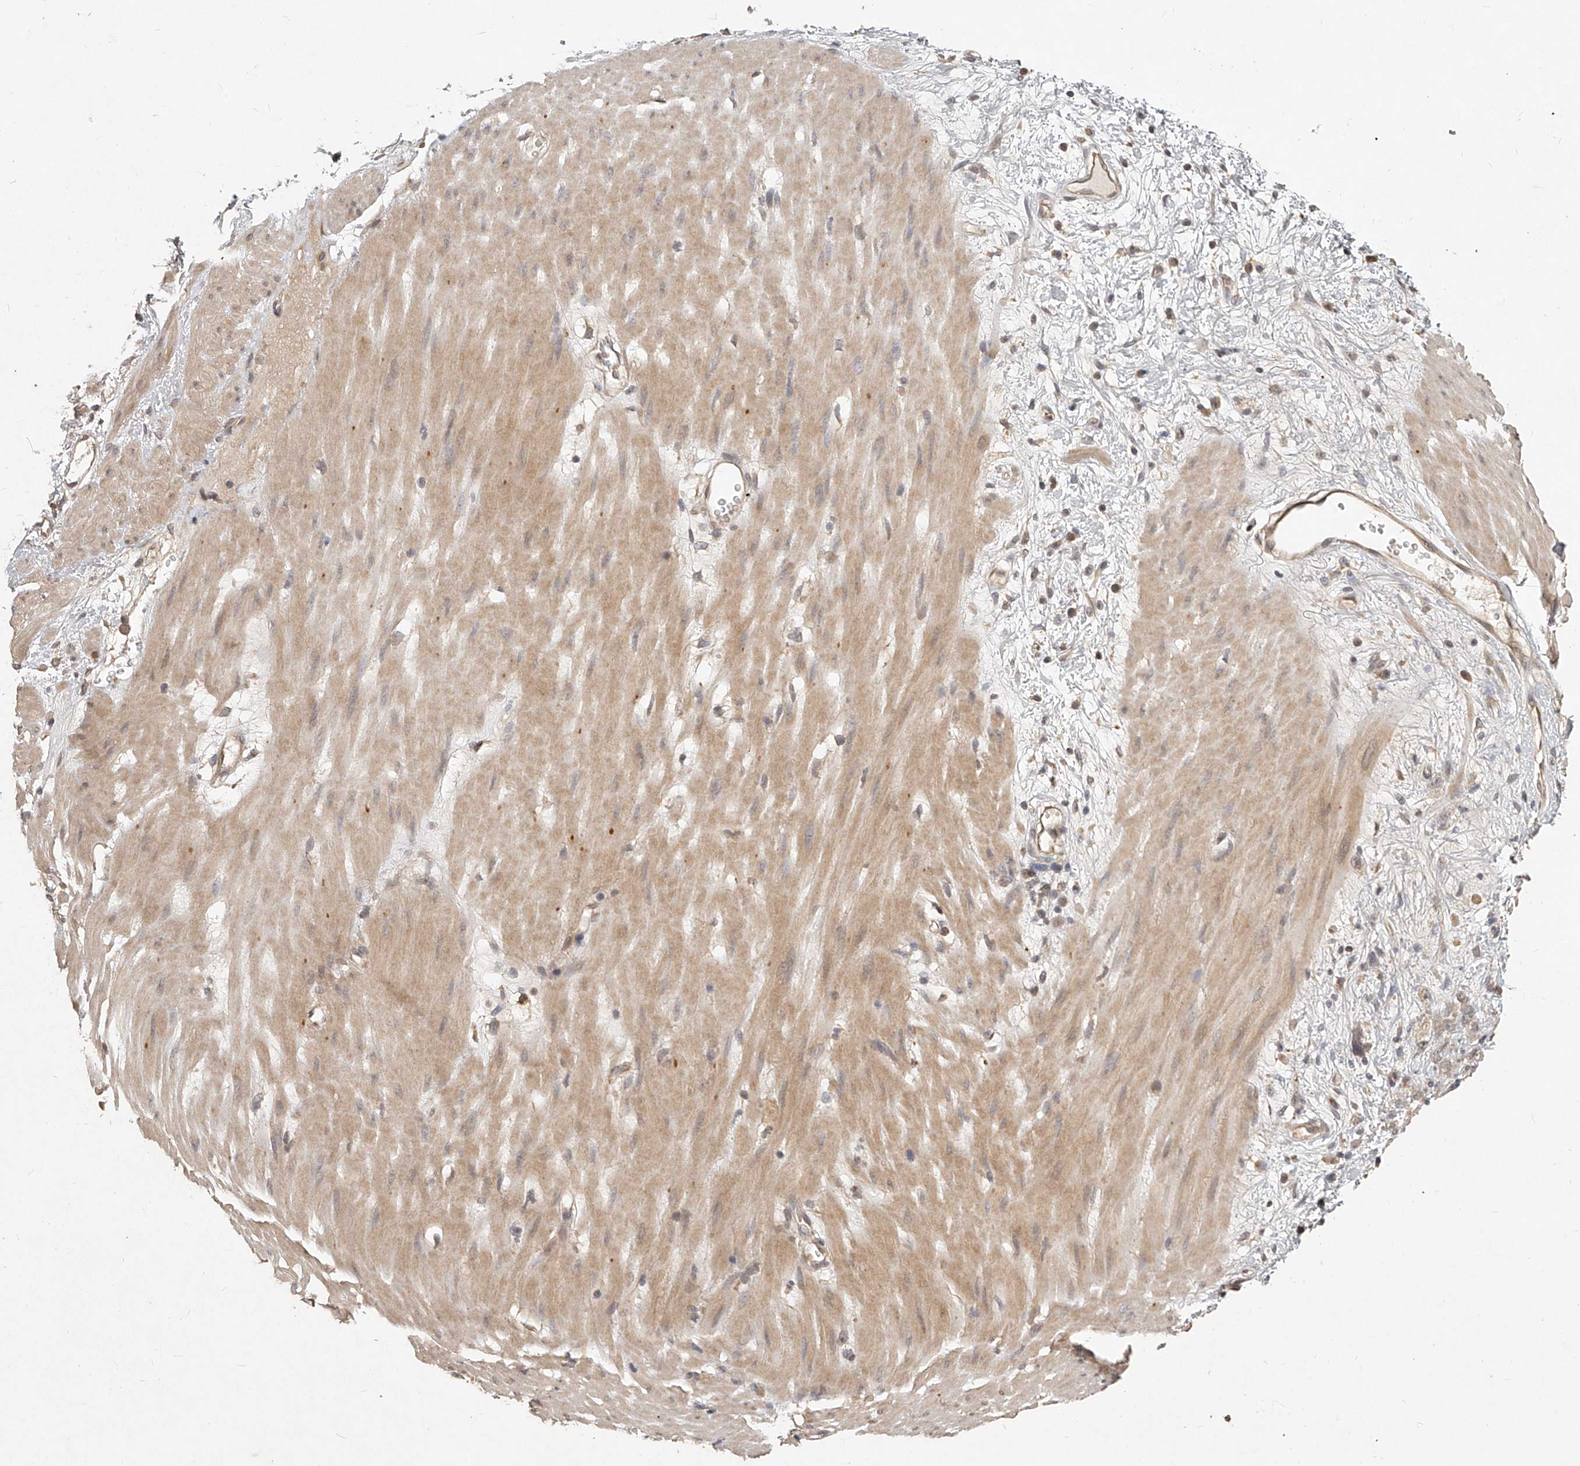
{"staining": {"intensity": "weak", "quantity": "<25%", "location": "cytoplasmic/membranous"}, "tissue": "stomach cancer", "cell_type": "Tumor cells", "image_type": "cancer", "snomed": [{"axis": "morphology", "description": "Adenocarcinoma, NOS"}, {"axis": "topography", "description": "Stomach"}], "caption": "Micrograph shows no significant protein expression in tumor cells of stomach cancer (adenocarcinoma).", "gene": "SLC37A1", "patient": {"sex": "female", "age": 76}}